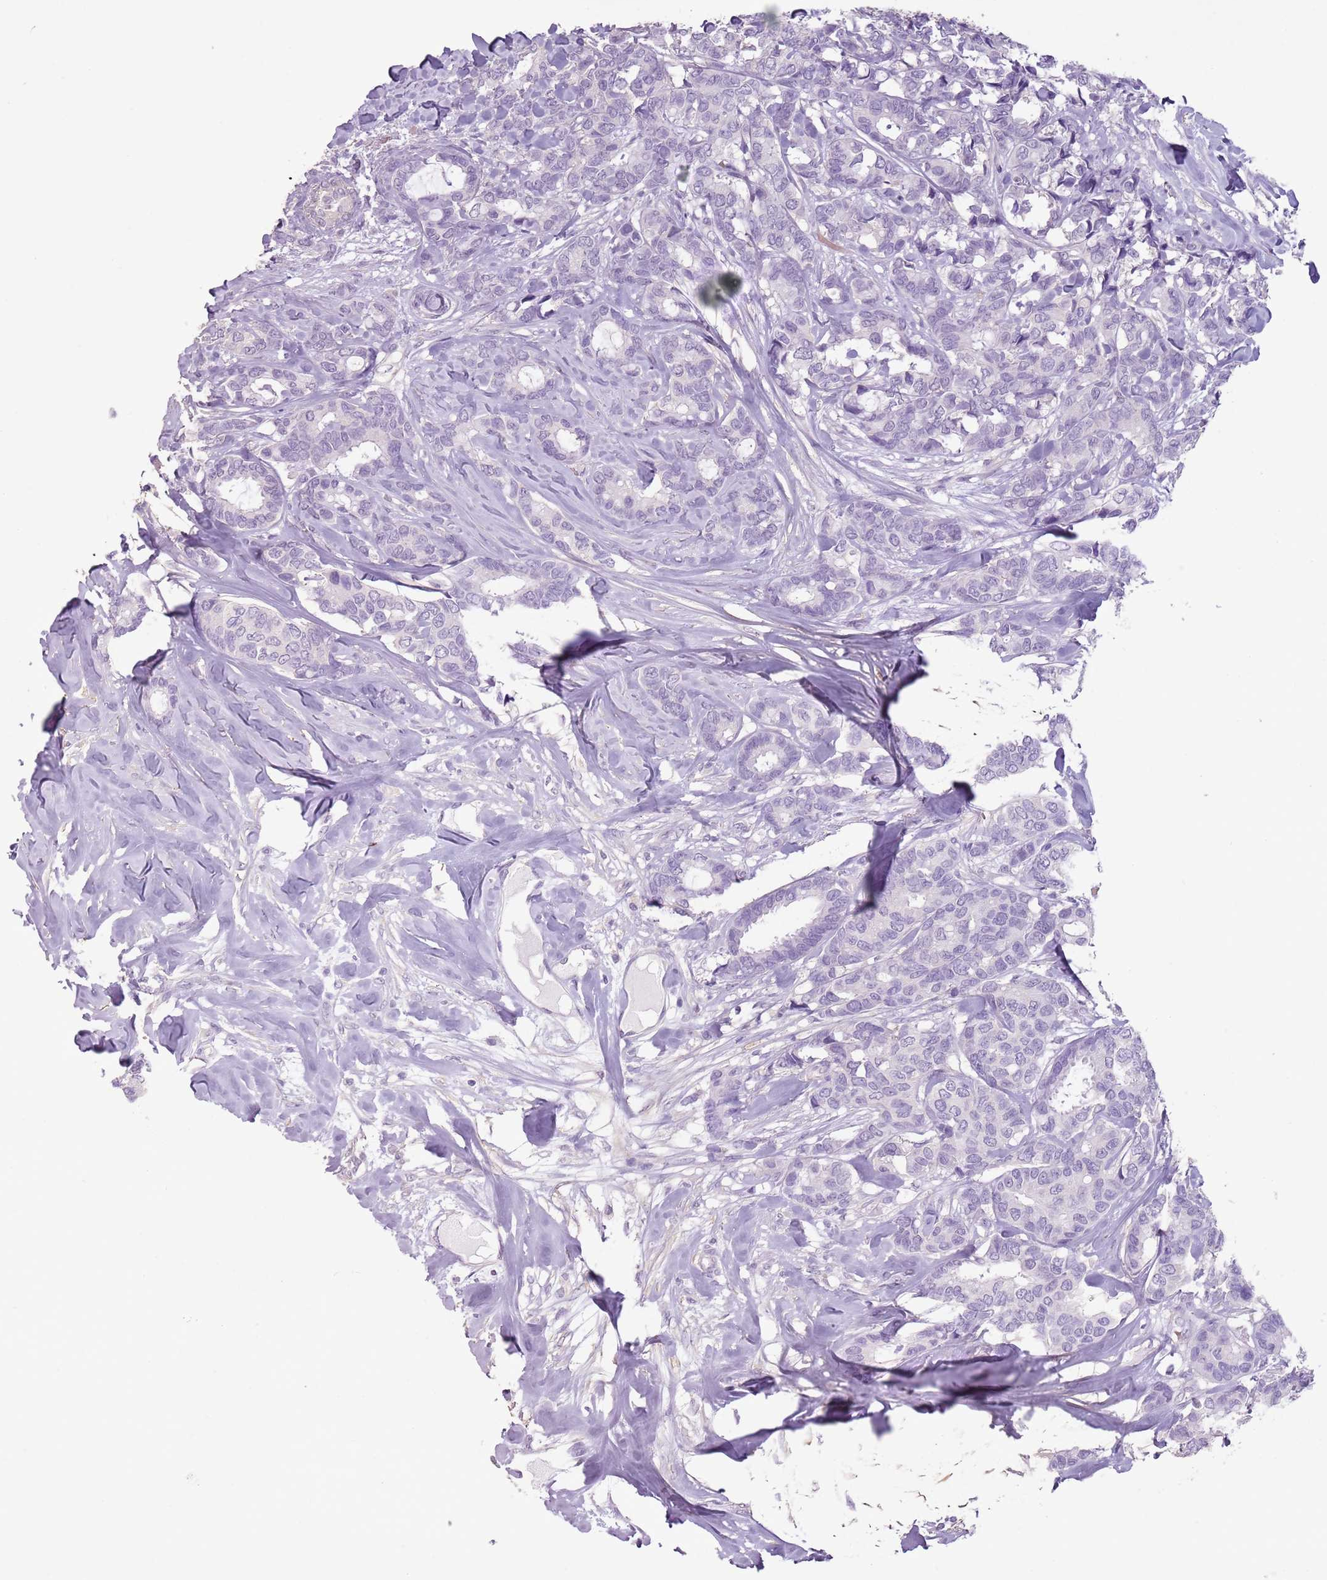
{"staining": {"intensity": "negative", "quantity": "none", "location": "none"}, "tissue": "breast cancer", "cell_type": "Tumor cells", "image_type": "cancer", "snomed": [{"axis": "morphology", "description": "Duct carcinoma"}, {"axis": "topography", "description": "Breast"}], "caption": "Human breast cancer stained for a protein using immunohistochemistry (IHC) shows no positivity in tumor cells.", "gene": "CELF6", "patient": {"sex": "female", "age": 87}}